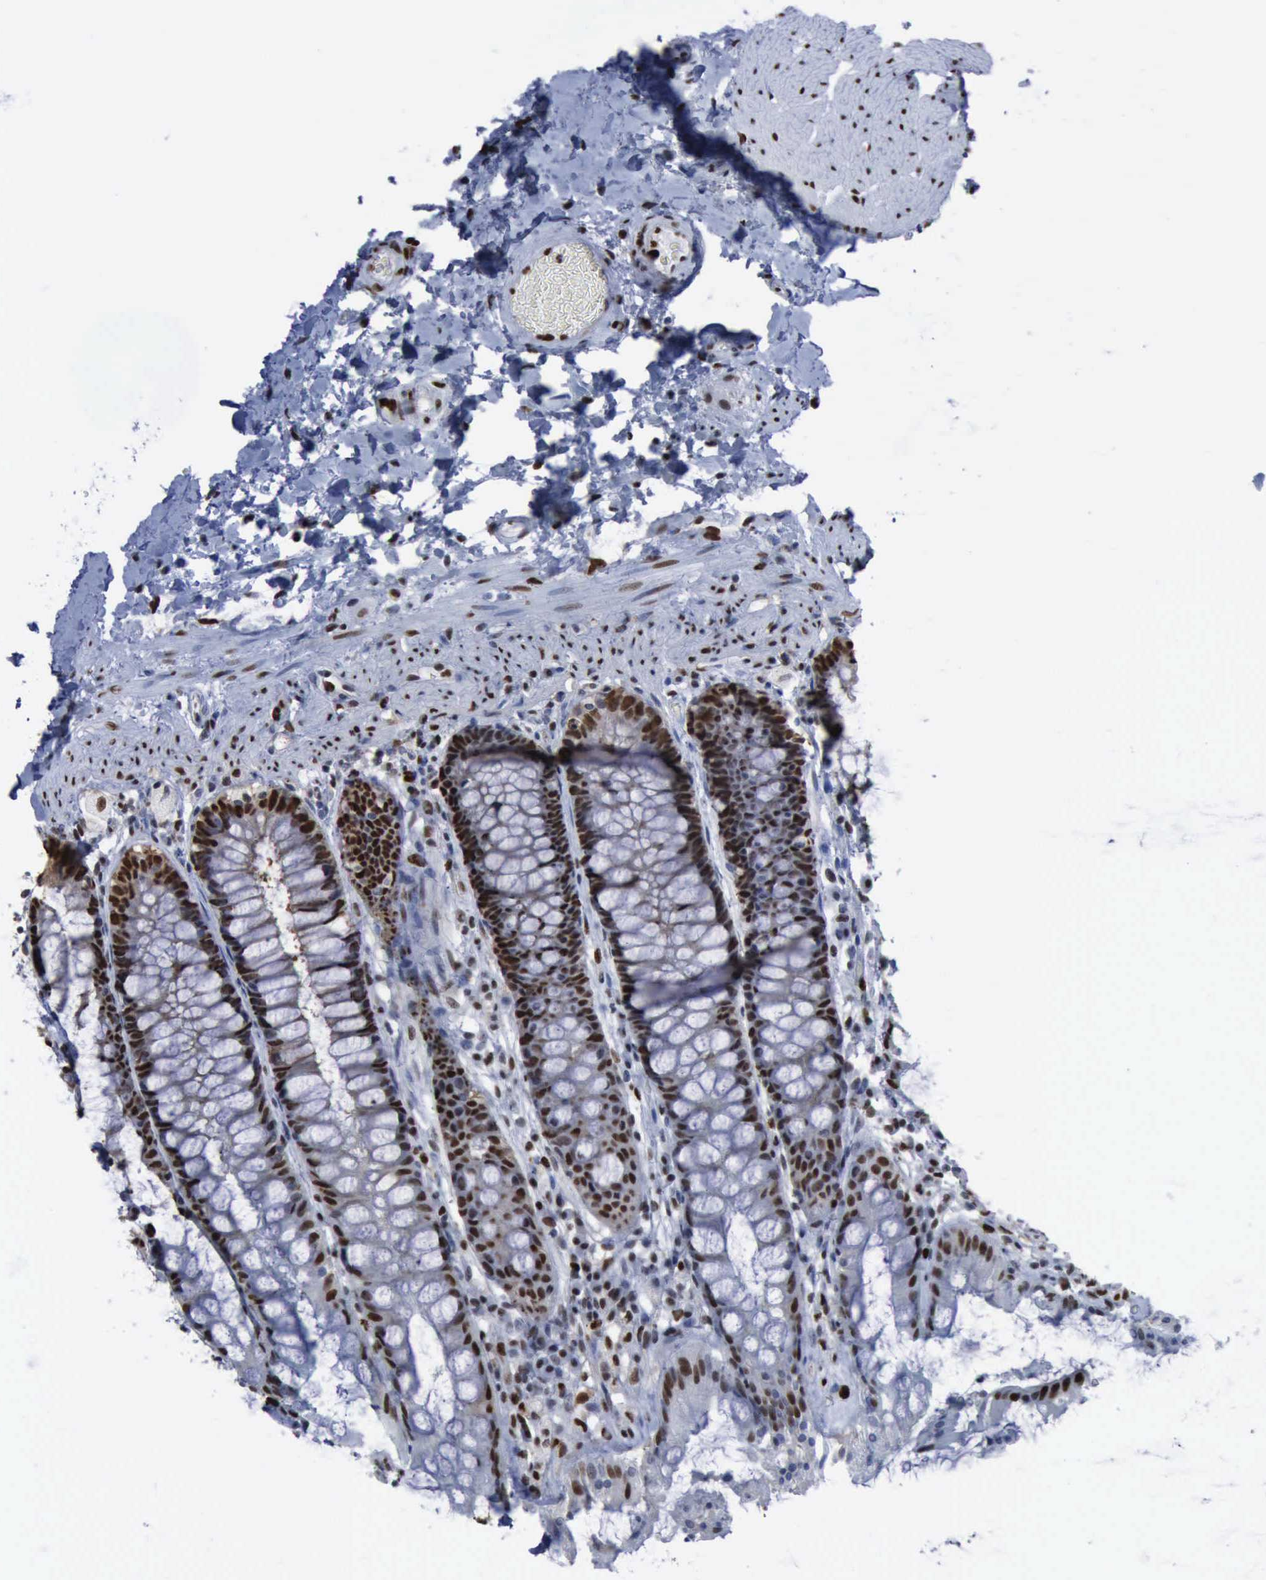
{"staining": {"intensity": "moderate", "quantity": "25%-75%", "location": "nuclear"}, "tissue": "rectum", "cell_type": "Glandular cells", "image_type": "normal", "snomed": [{"axis": "morphology", "description": "Normal tissue, NOS"}, {"axis": "topography", "description": "Rectum"}], "caption": "IHC staining of benign rectum, which reveals medium levels of moderate nuclear positivity in approximately 25%-75% of glandular cells indicating moderate nuclear protein positivity. The staining was performed using DAB (brown) for protein detection and nuclei were counterstained in hematoxylin (blue).", "gene": "PCNA", "patient": {"sex": "female", "age": 46}}